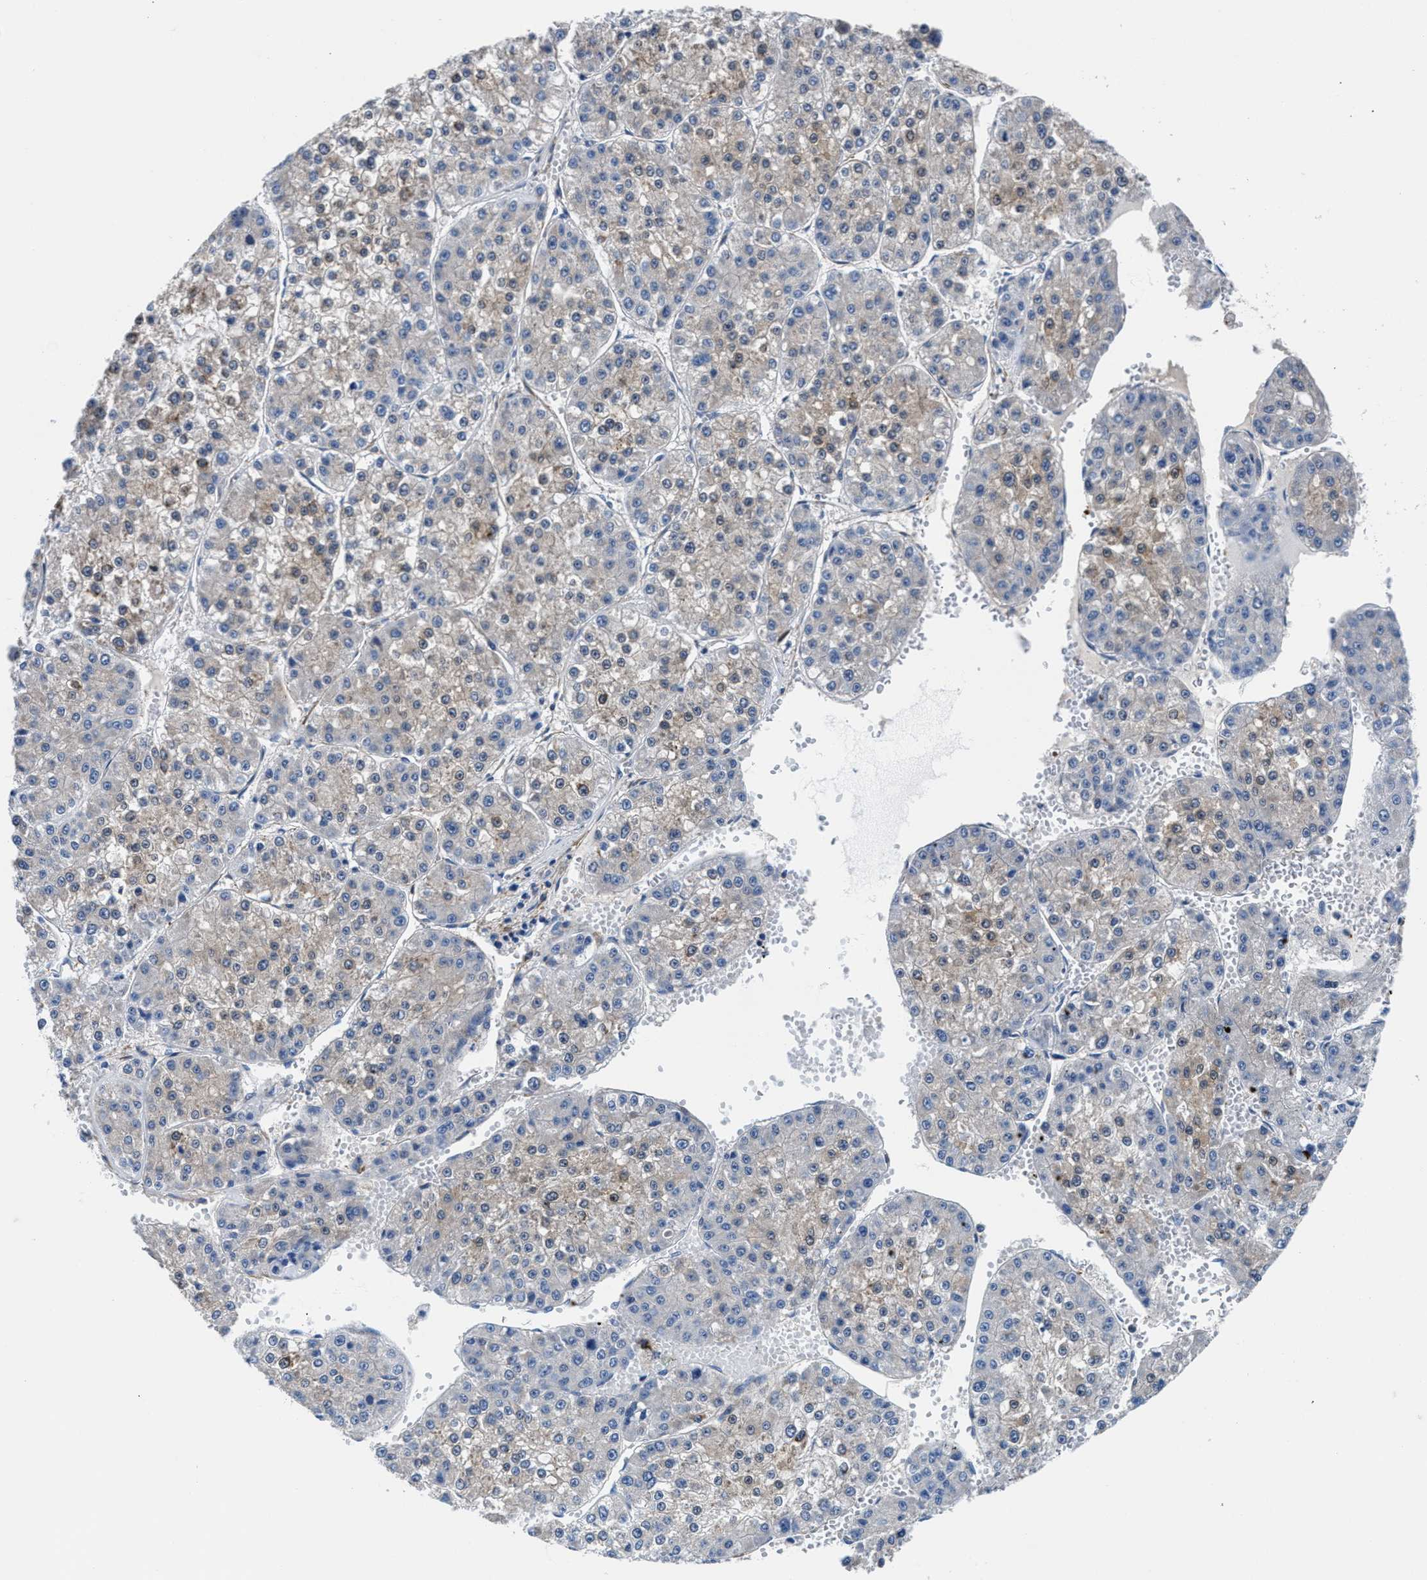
{"staining": {"intensity": "weak", "quantity": "25%-75%", "location": "cytoplasmic/membranous"}, "tissue": "liver cancer", "cell_type": "Tumor cells", "image_type": "cancer", "snomed": [{"axis": "morphology", "description": "Carcinoma, Hepatocellular, NOS"}, {"axis": "topography", "description": "Liver"}], "caption": "Liver cancer (hepatocellular carcinoma) stained for a protein exhibits weak cytoplasmic/membranous positivity in tumor cells. (DAB (3,3'-diaminobenzidine) IHC with brightfield microscopy, high magnification).", "gene": "PARG", "patient": {"sex": "female", "age": 73}}